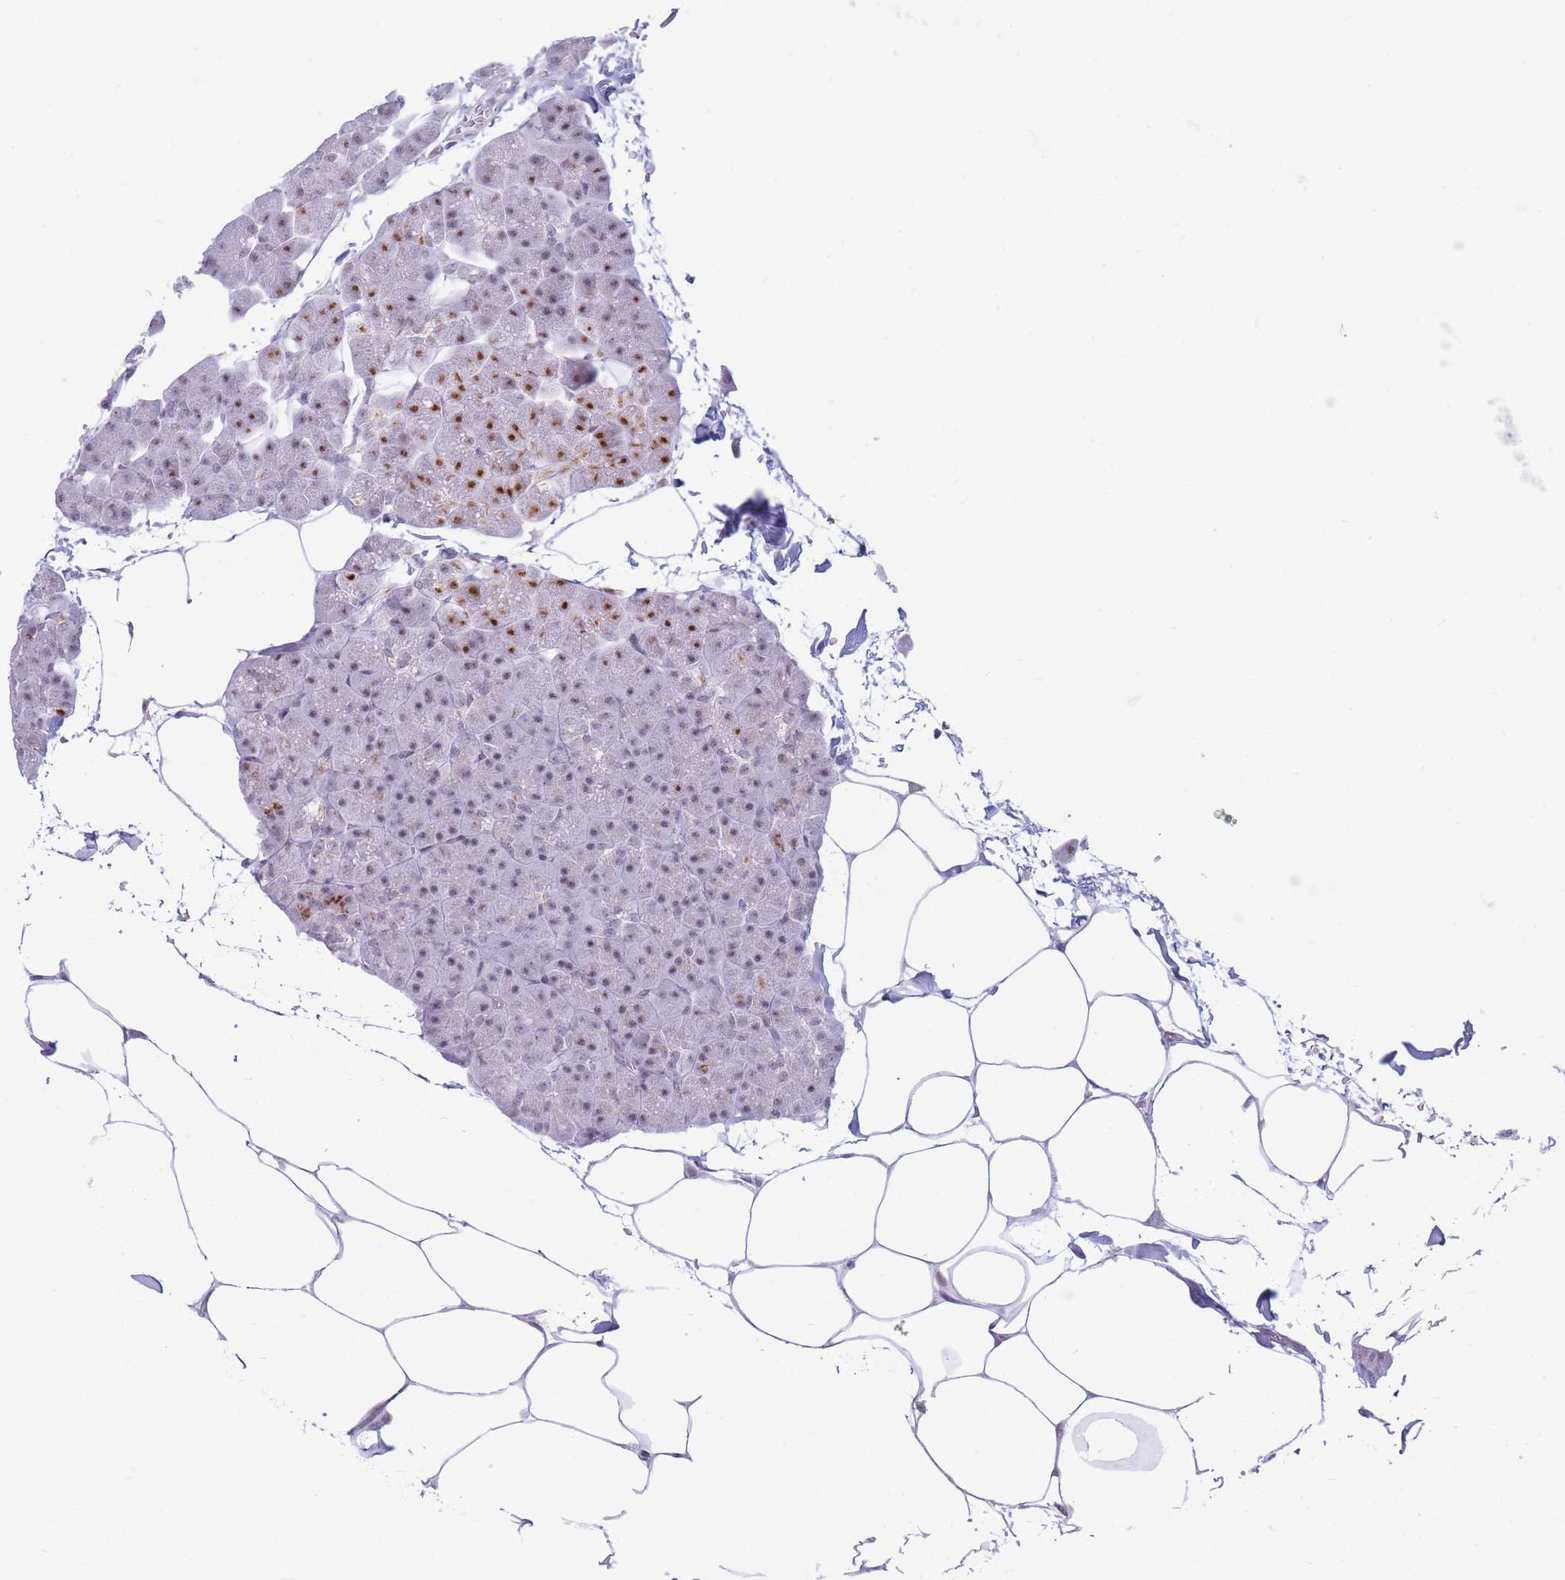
{"staining": {"intensity": "strong", "quantity": ">75%", "location": "cytoplasmic/membranous"}, "tissue": "pancreas", "cell_type": "Exocrine glandular cells", "image_type": "normal", "snomed": [{"axis": "morphology", "description": "Normal tissue, NOS"}, {"axis": "topography", "description": "Pancreas"}], "caption": "Immunohistochemistry (IHC) photomicrograph of unremarkable pancreas: pancreas stained using IHC reveals high levels of strong protein expression localized specifically in the cytoplasmic/membranous of exocrine glandular cells, appearing as a cytoplasmic/membranous brown color.", "gene": "INO80C", "patient": {"sex": "male", "age": 35}}